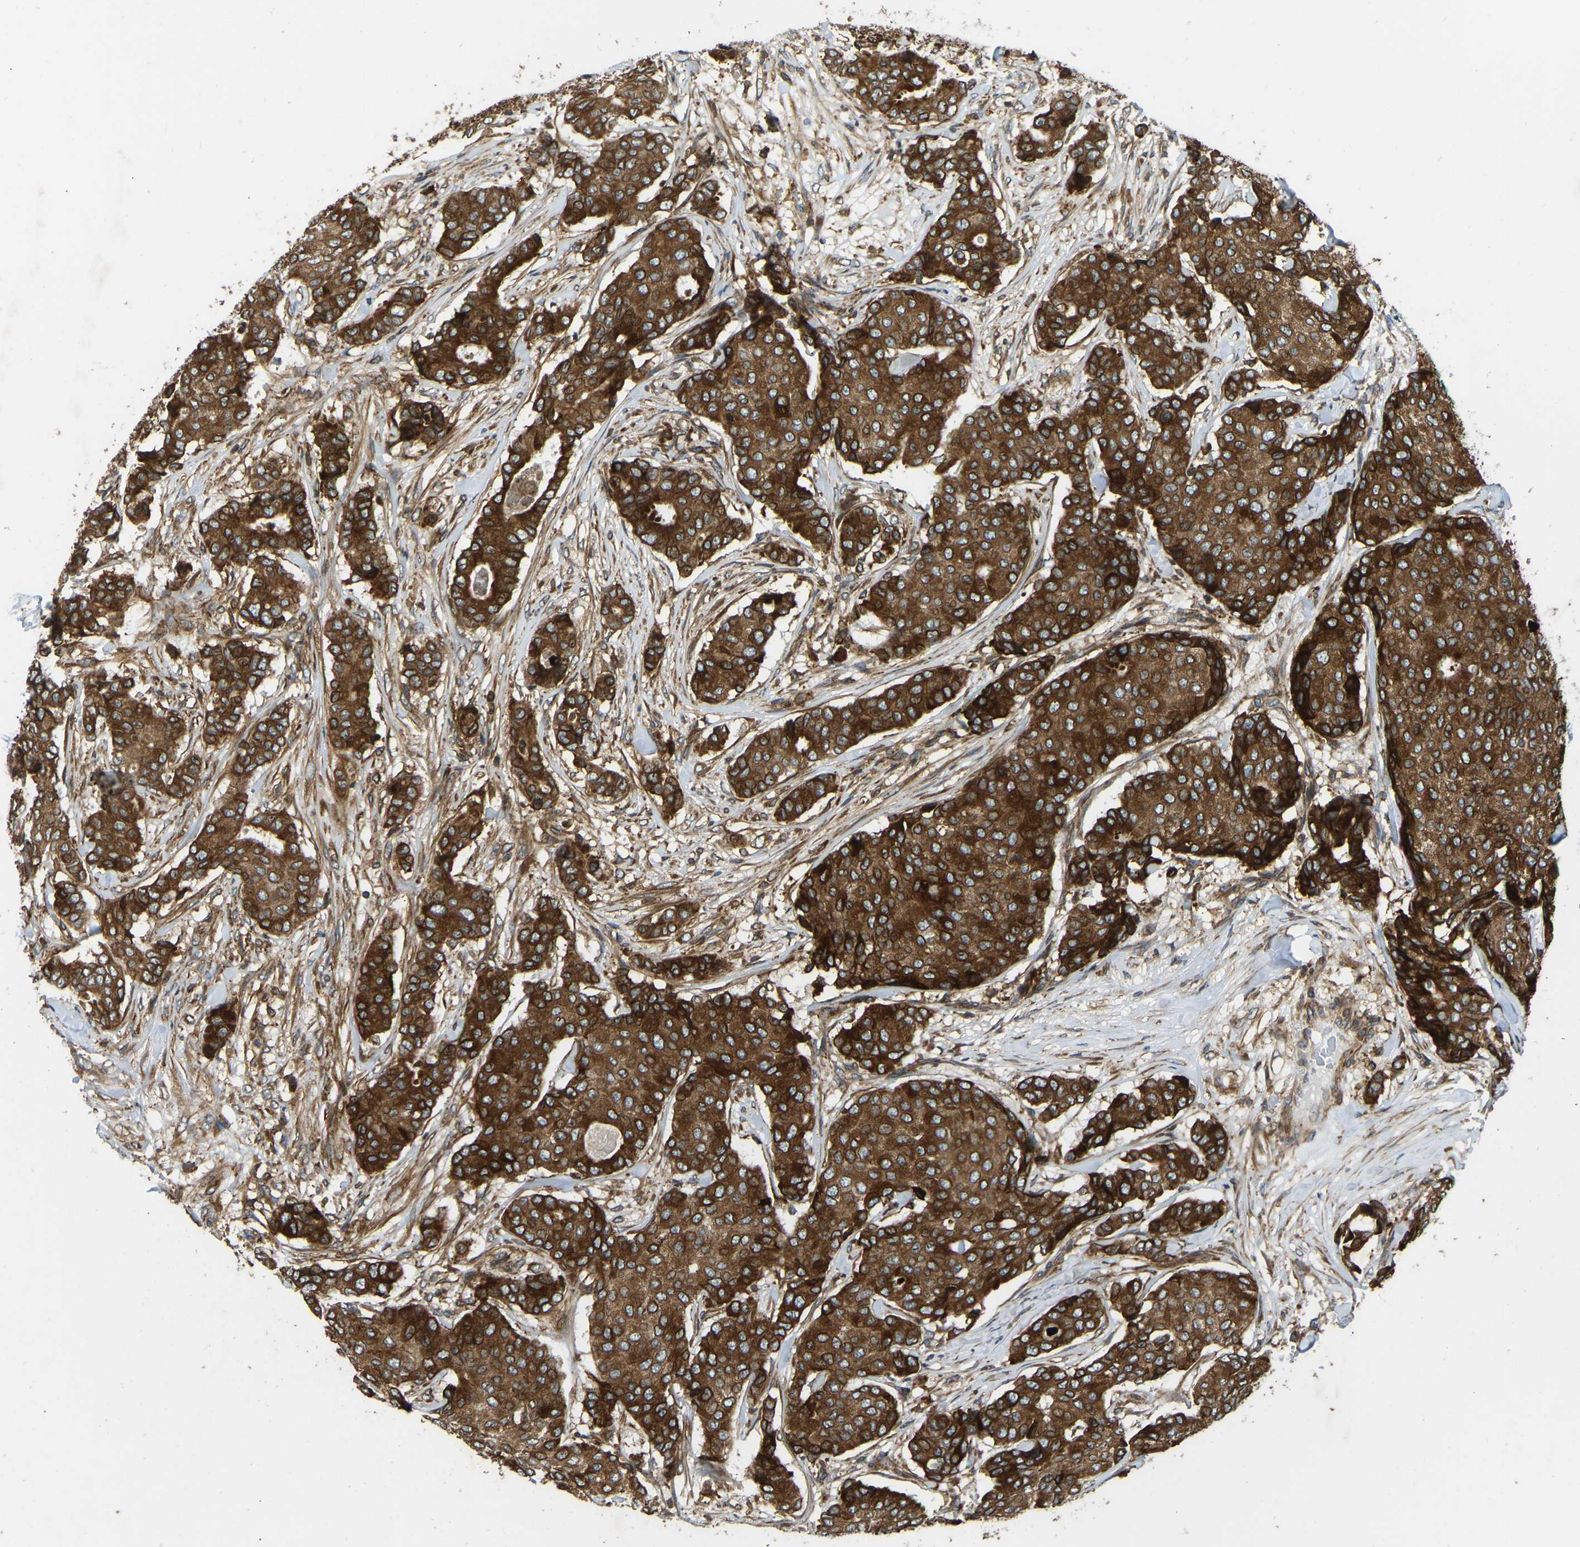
{"staining": {"intensity": "strong", "quantity": ">75%", "location": "cytoplasmic/membranous"}, "tissue": "breast cancer", "cell_type": "Tumor cells", "image_type": "cancer", "snomed": [{"axis": "morphology", "description": "Duct carcinoma"}, {"axis": "topography", "description": "Breast"}], "caption": "IHC image of breast intraductal carcinoma stained for a protein (brown), which shows high levels of strong cytoplasmic/membranous expression in approximately >75% of tumor cells.", "gene": "OS9", "patient": {"sex": "female", "age": 75}}